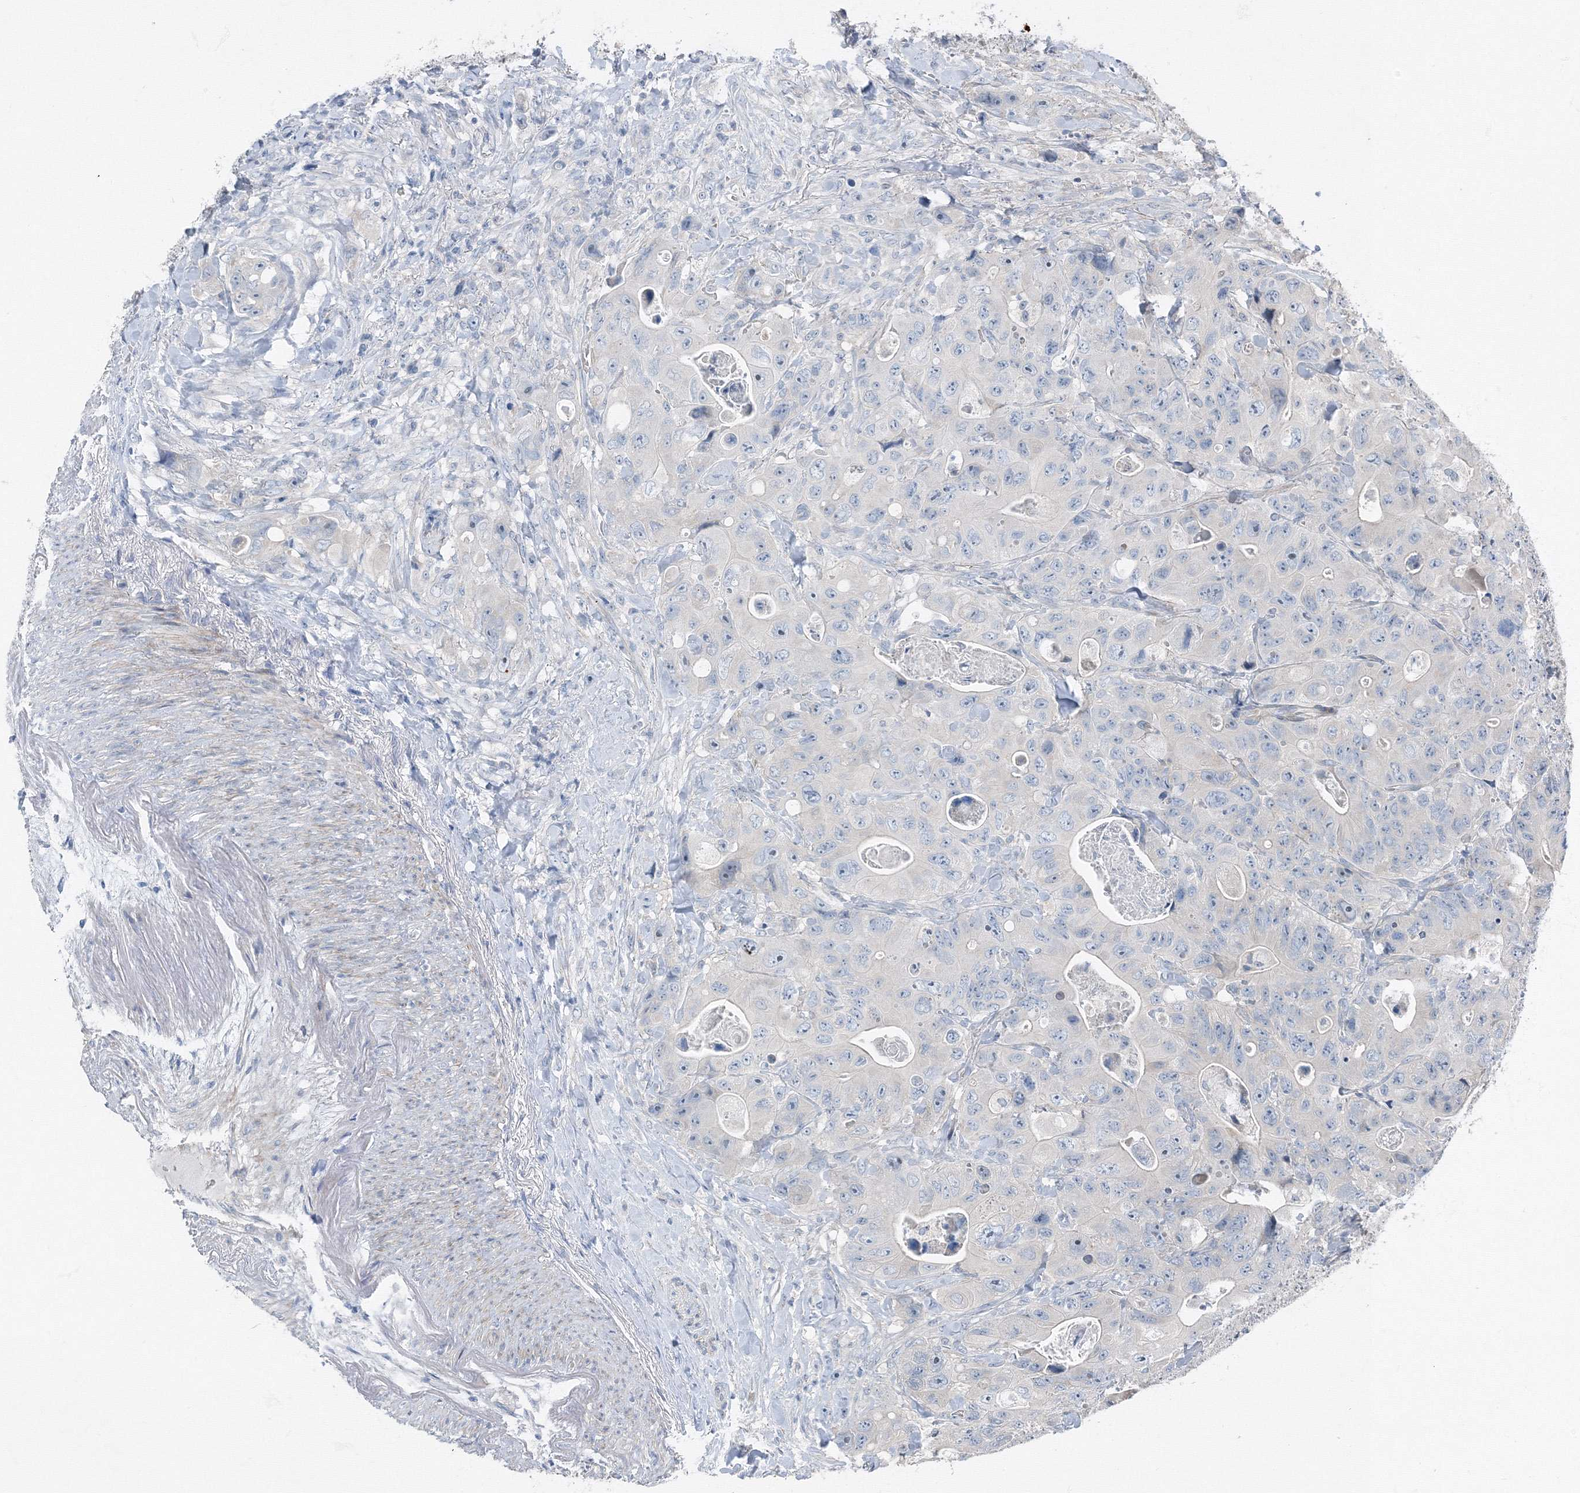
{"staining": {"intensity": "negative", "quantity": "none", "location": "none"}, "tissue": "colorectal cancer", "cell_type": "Tumor cells", "image_type": "cancer", "snomed": [{"axis": "morphology", "description": "Adenocarcinoma, NOS"}, {"axis": "topography", "description": "Colon"}], "caption": "Tumor cells are negative for brown protein staining in colorectal adenocarcinoma.", "gene": "AASDH", "patient": {"sex": "female", "age": 46}}